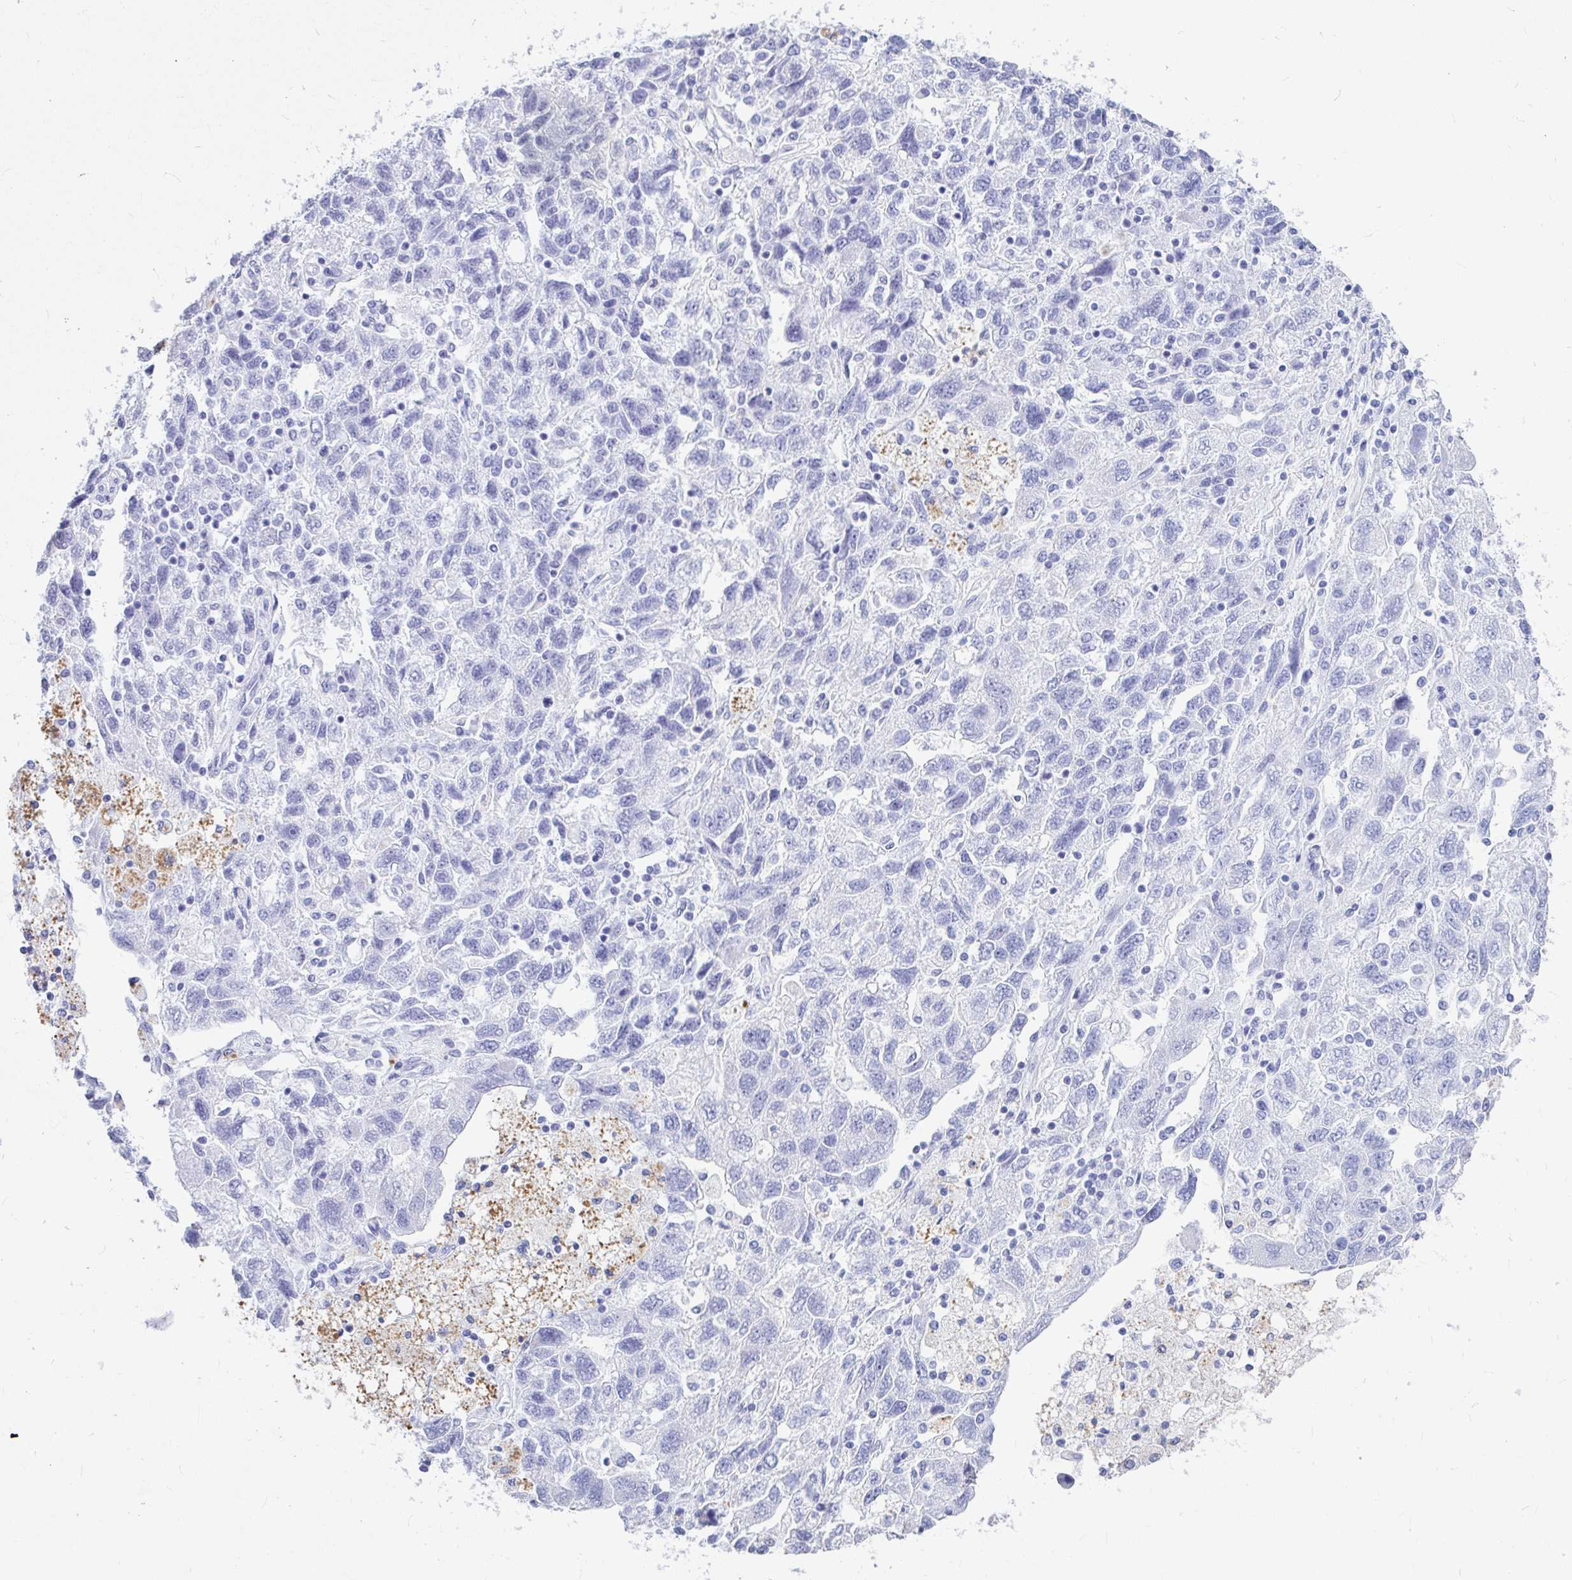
{"staining": {"intensity": "negative", "quantity": "none", "location": "none"}, "tissue": "ovarian cancer", "cell_type": "Tumor cells", "image_type": "cancer", "snomed": [{"axis": "morphology", "description": "Carcinoma, NOS"}, {"axis": "morphology", "description": "Cystadenocarcinoma, serous, NOS"}, {"axis": "topography", "description": "Ovary"}], "caption": "The photomicrograph demonstrates no significant staining in tumor cells of serous cystadenocarcinoma (ovarian). Brightfield microscopy of immunohistochemistry stained with DAB (brown) and hematoxylin (blue), captured at high magnification.", "gene": "OR5J2", "patient": {"sex": "female", "age": 69}}